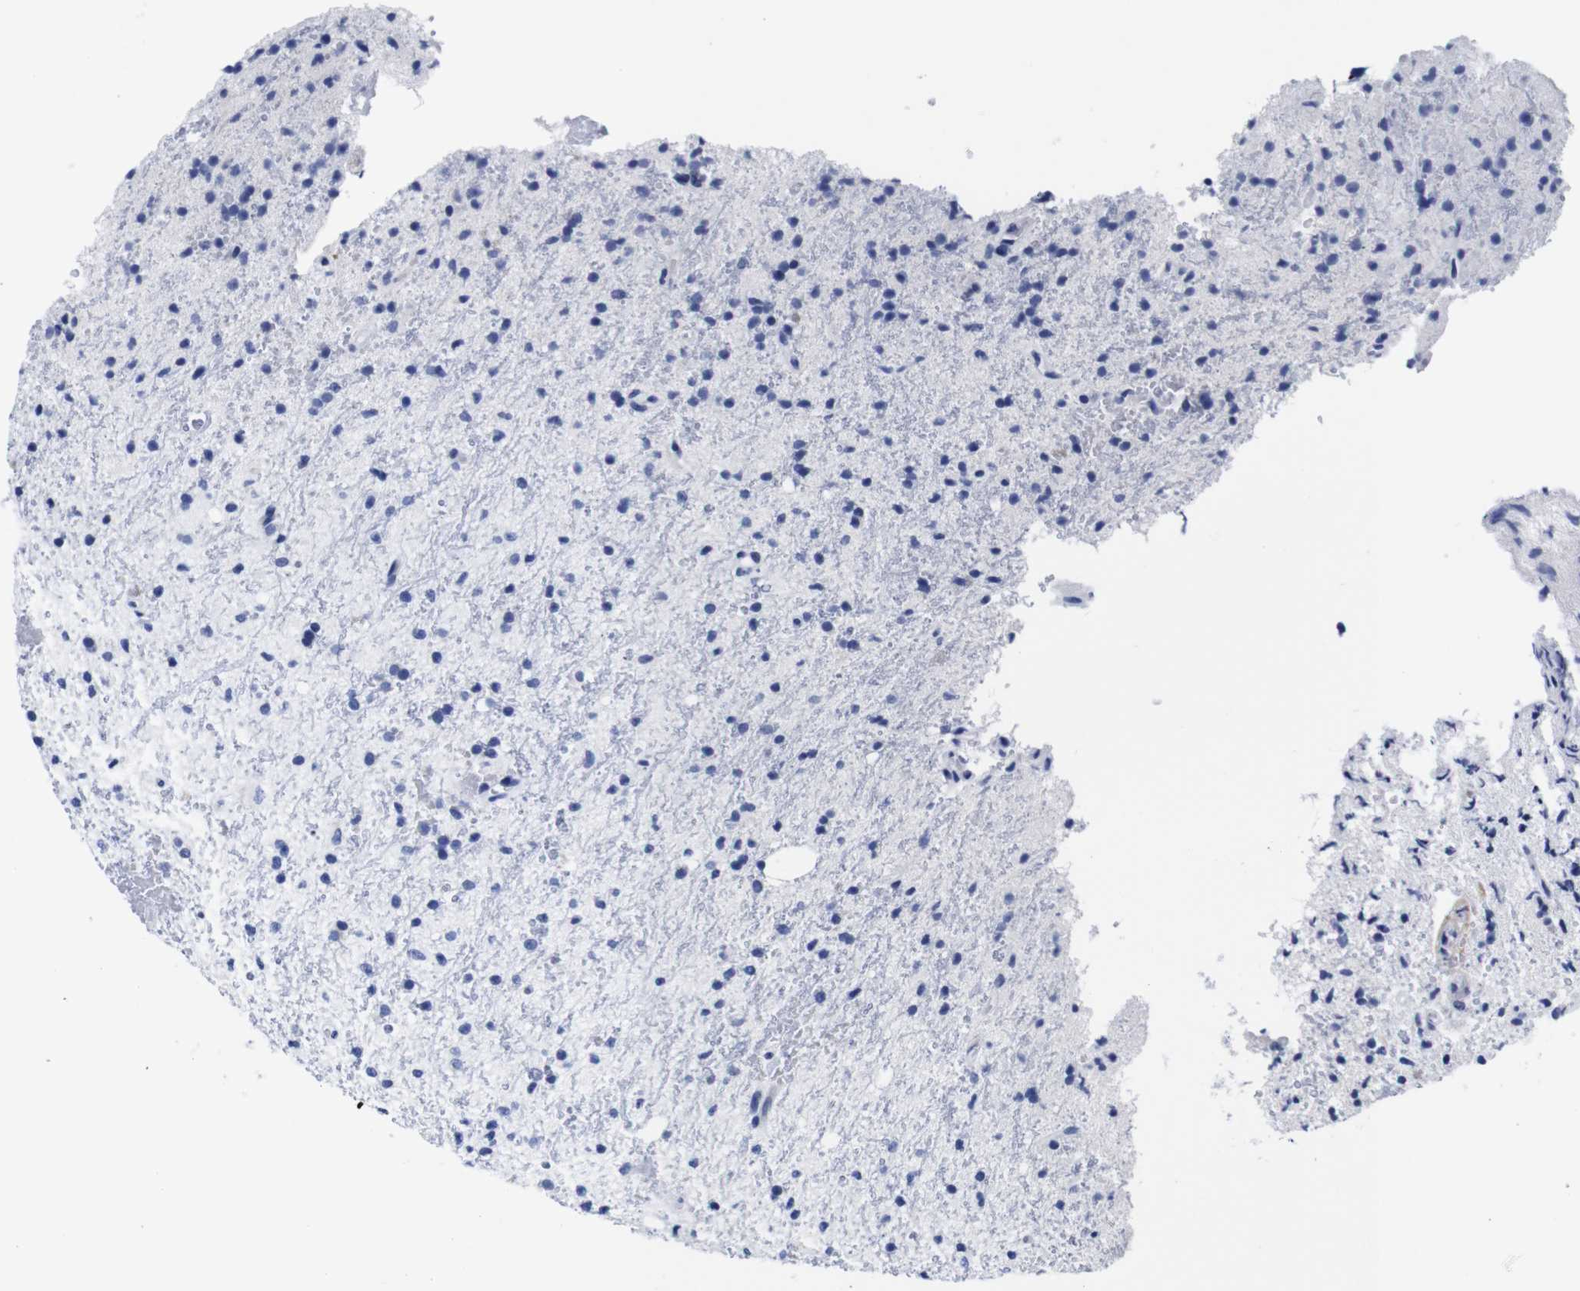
{"staining": {"intensity": "negative", "quantity": "none", "location": "none"}, "tissue": "glioma", "cell_type": "Tumor cells", "image_type": "cancer", "snomed": [{"axis": "morphology", "description": "Glioma, malignant, High grade"}, {"axis": "topography", "description": "Brain"}], "caption": "Immunohistochemistry of malignant glioma (high-grade) exhibits no positivity in tumor cells.", "gene": "CLEC4G", "patient": {"sex": "male", "age": 47}}